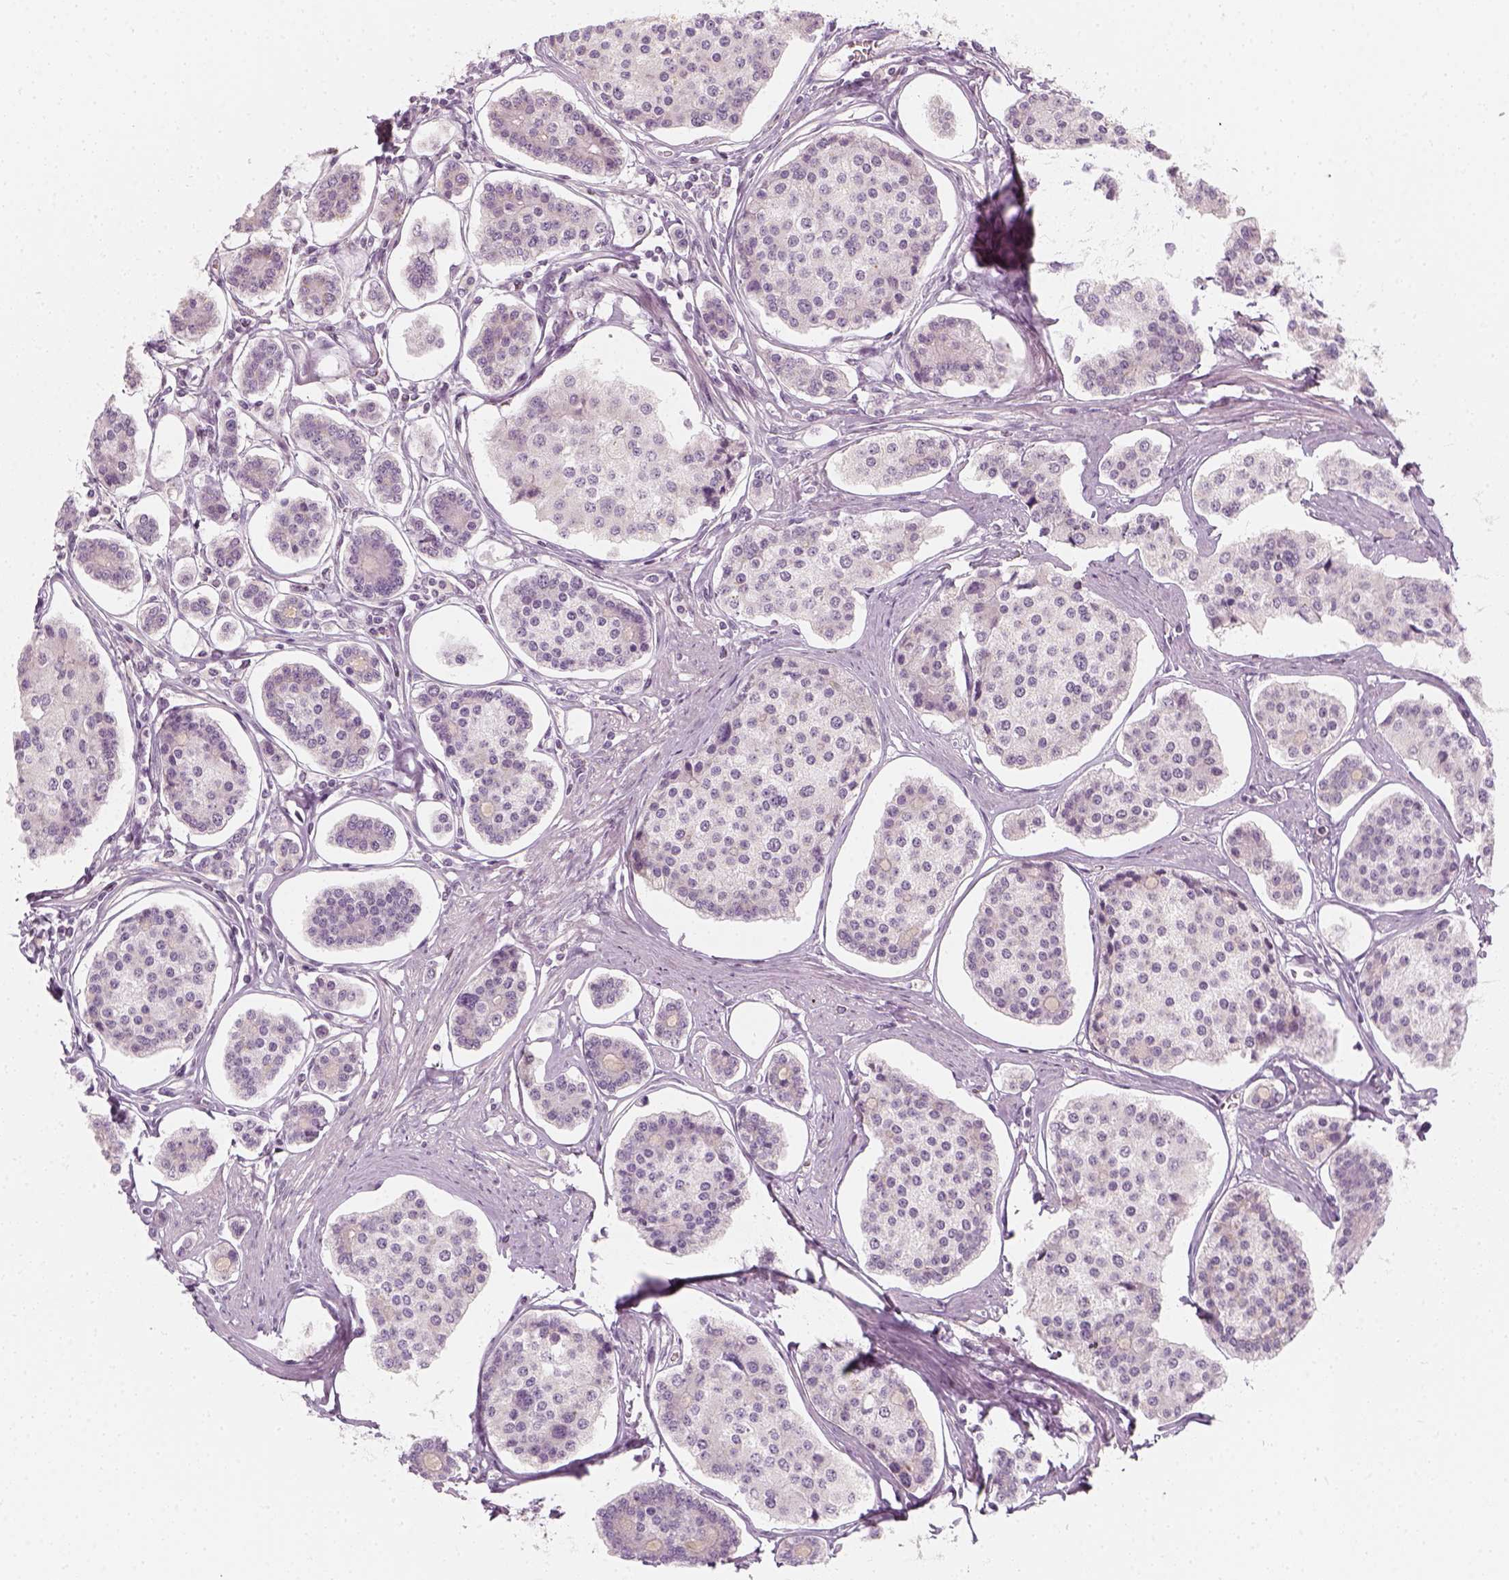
{"staining": {"intensity": "negative", "quantity": "none", "location": "none"}, "tissue": "carcinoid", "cell_type": "Tumor cells", "image_type": "cancer", "snomed": [{"axis": "morphology", "description": "Carcinoid, malignant, NOS"}, {"axis": "topography", "description": "Small intestine"}], "caption": "Immunohistochemistry (IHC) image of carcinoid (malignant) stained for a protein (brown), which shows no expression in tumor cells.", "gene": "PRAME", "patient": {"sex": "female", "age": 65}}